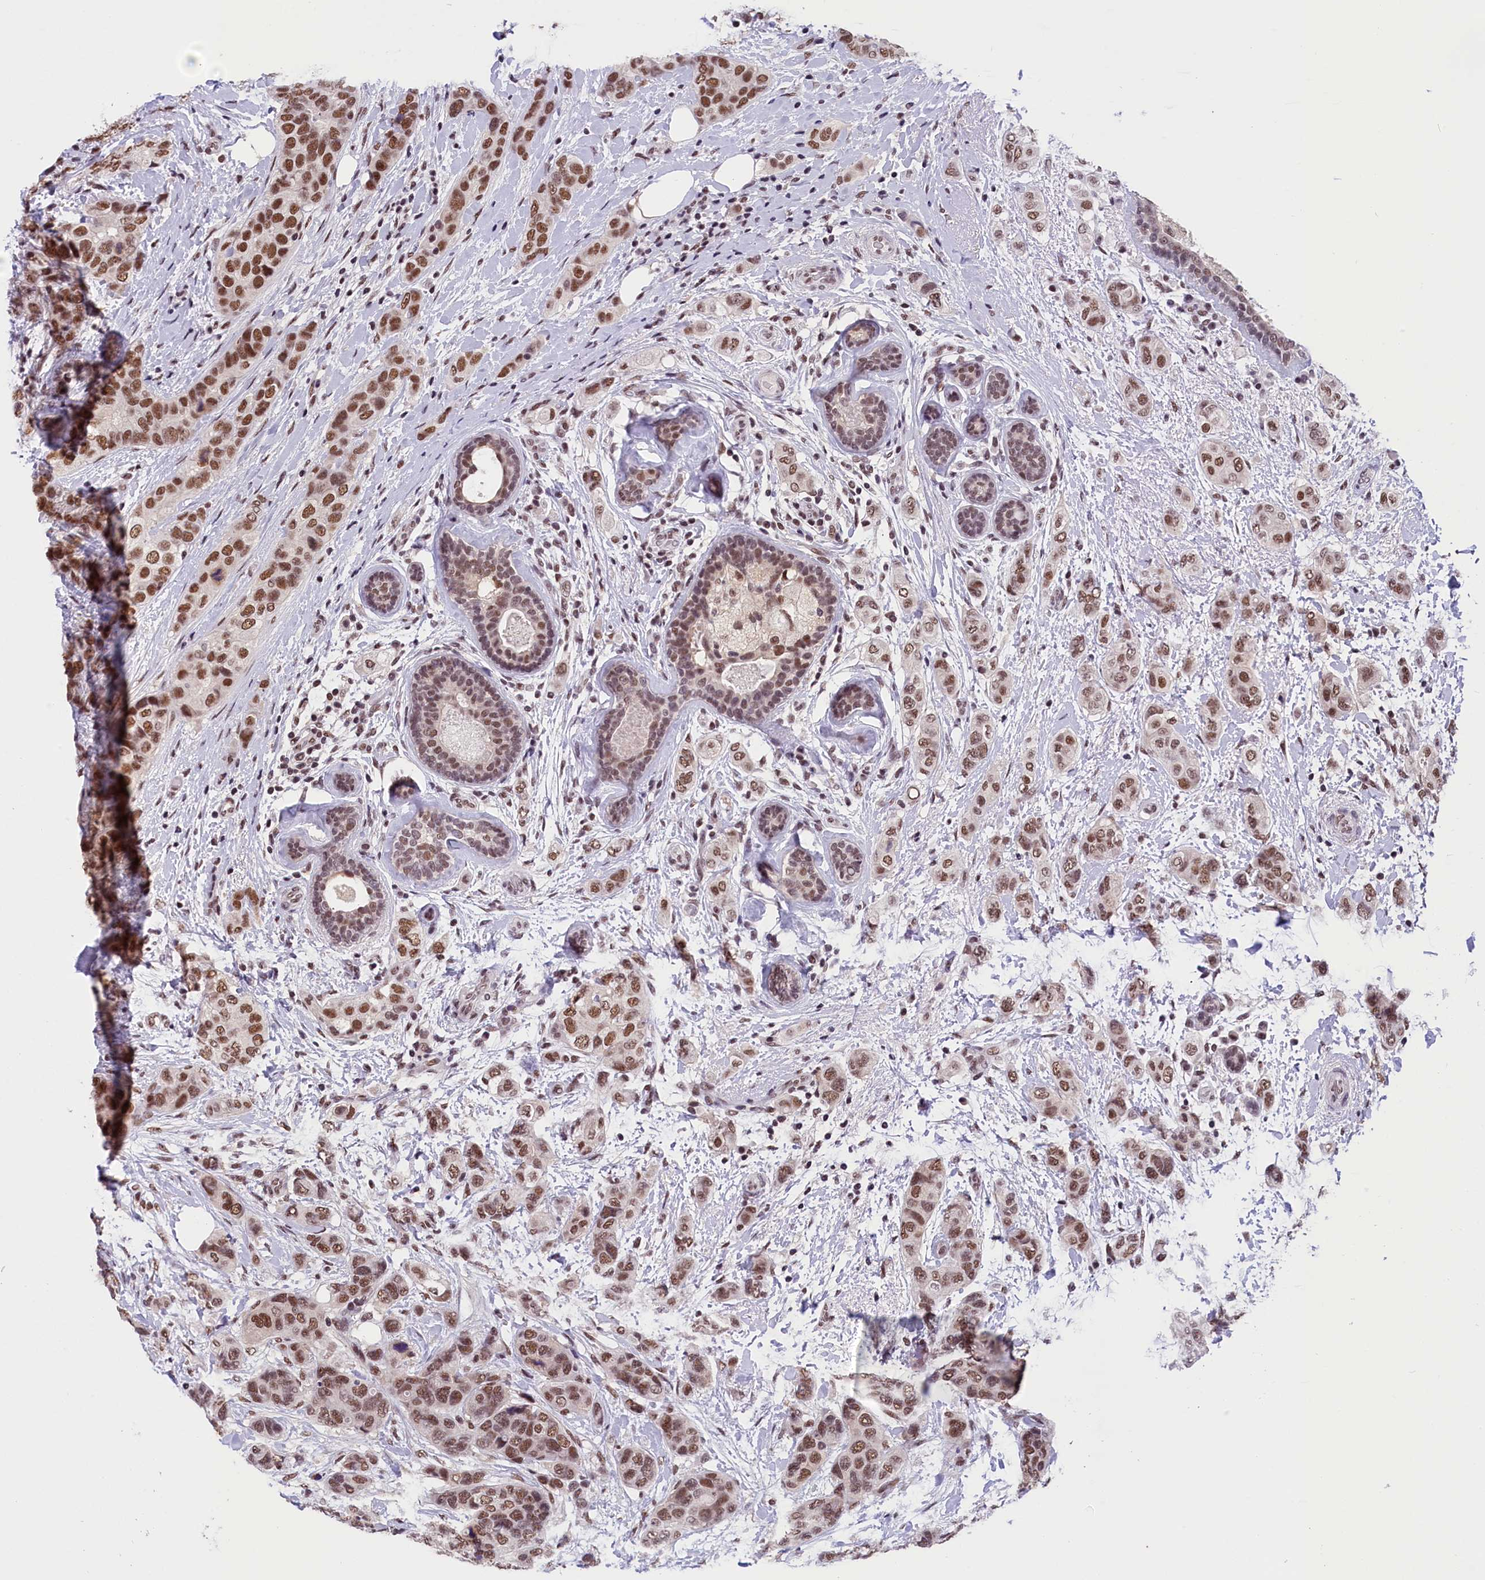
{"staining": {"intensity": "moderate", "quantity": ">75%", "location": "nuclear"}, "tissue": "breast cancer", "cell_type": "Tumor cells", "image_type": "cancer", "snomed": [{"axis": "morphology", "description": "Lobular carcinoma"}, {"axis": "topography", "description": "Breast"}], "caption": "Breast cancer (lobular carcinoma) stained for a protein (brown) displays moderate nuclear positive staining in about >75% of tumor cells.", "gene": "ZC3H4", "patient": {"sex": "female", "age": 51}}